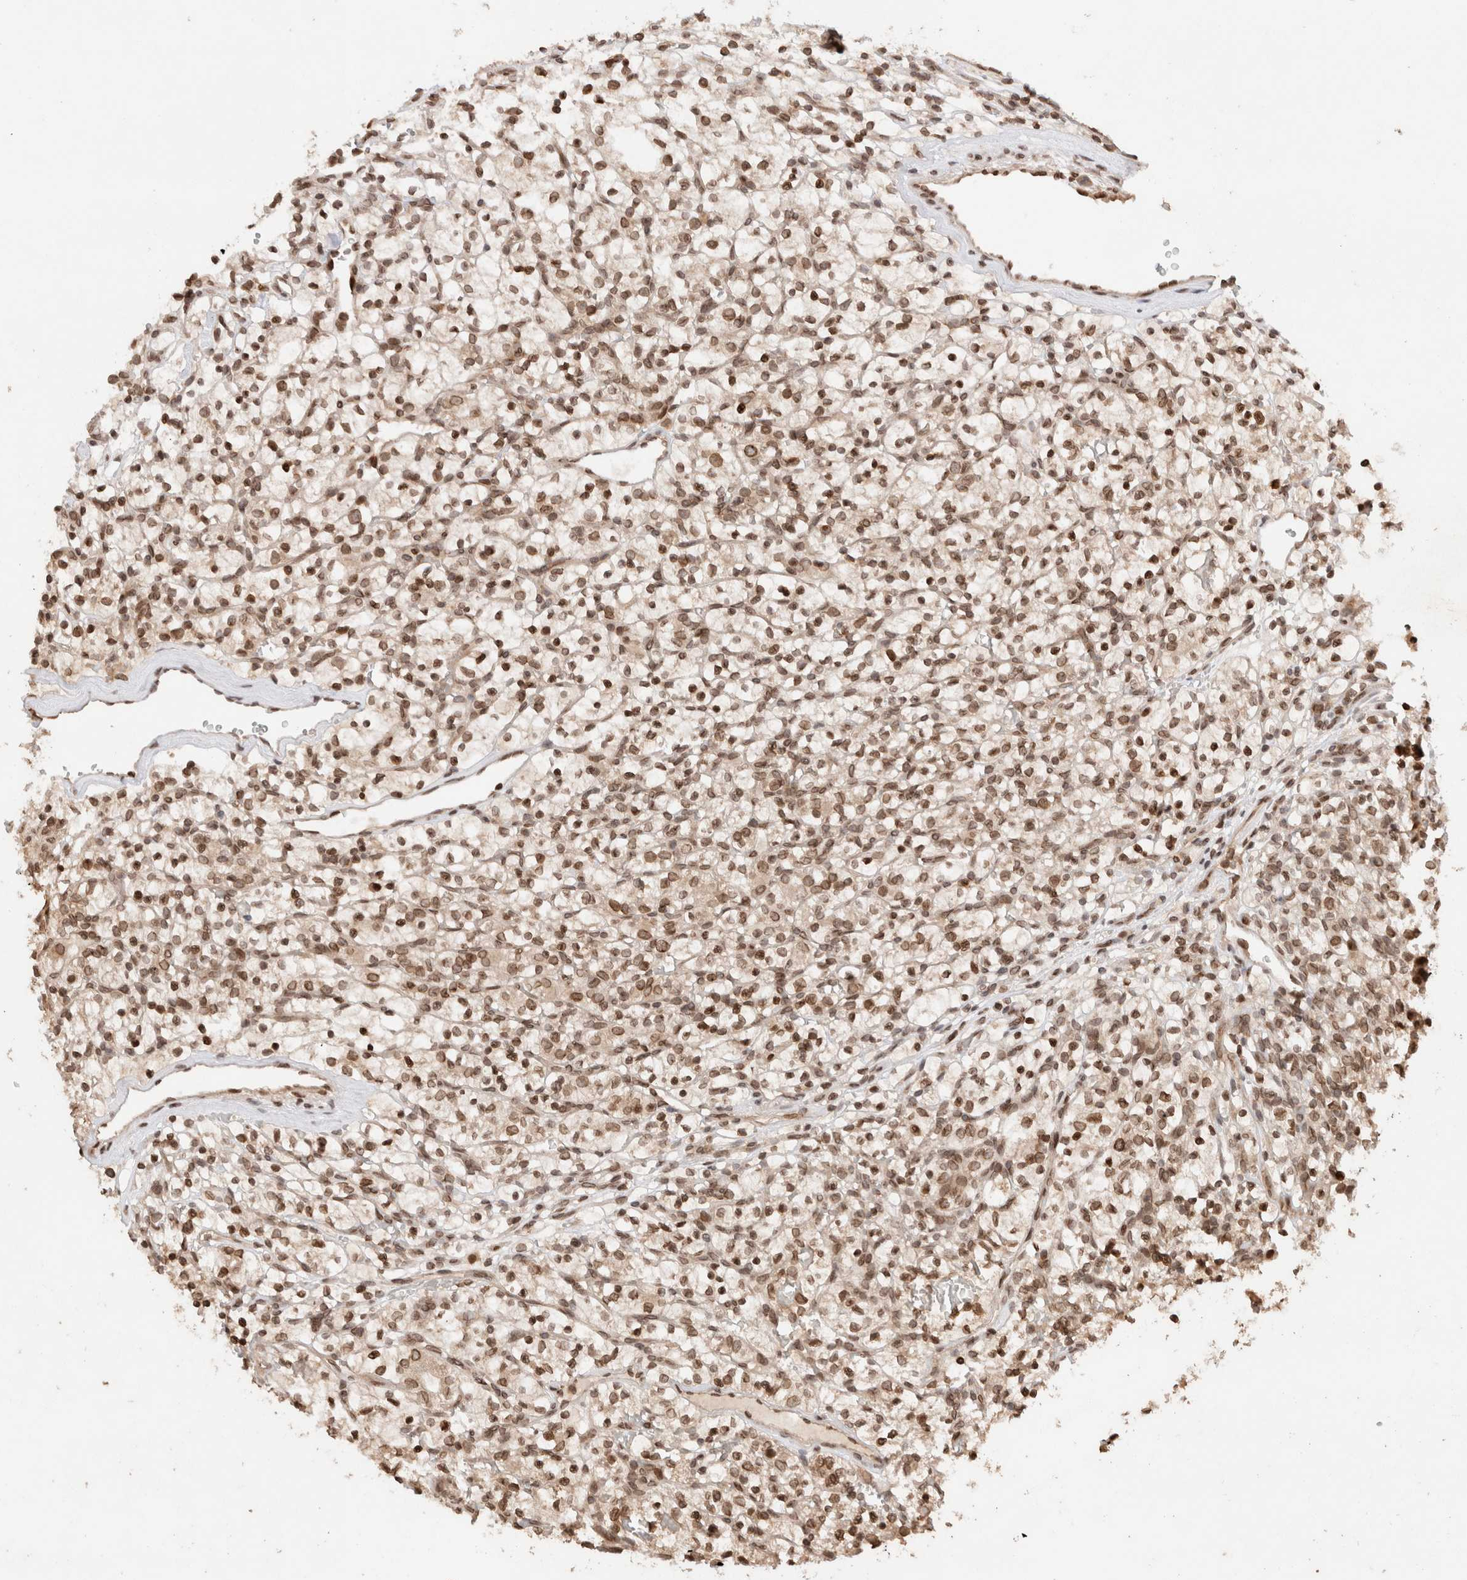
{"staining": {"intensity": "moderate", "quantity": ">75%", "location": "nuclear"}, "tissue": "renal cancer", "cell_type": "Tumor cells", "image_type": "cancer", "snomed": [{"axis": "morphology", "description": "Adenocarcinoma, NOS"}, {"axis": "topography", "description": "Kidney"}], "caption": "Renal cancer (adenocarcinoma) was stained to show a protein in brown. There is medium levels of moderate nuclear staining in approximately >75% of tumor cells.", "gene": "TPR", "patient": {"sex": "female", "age": 57}}